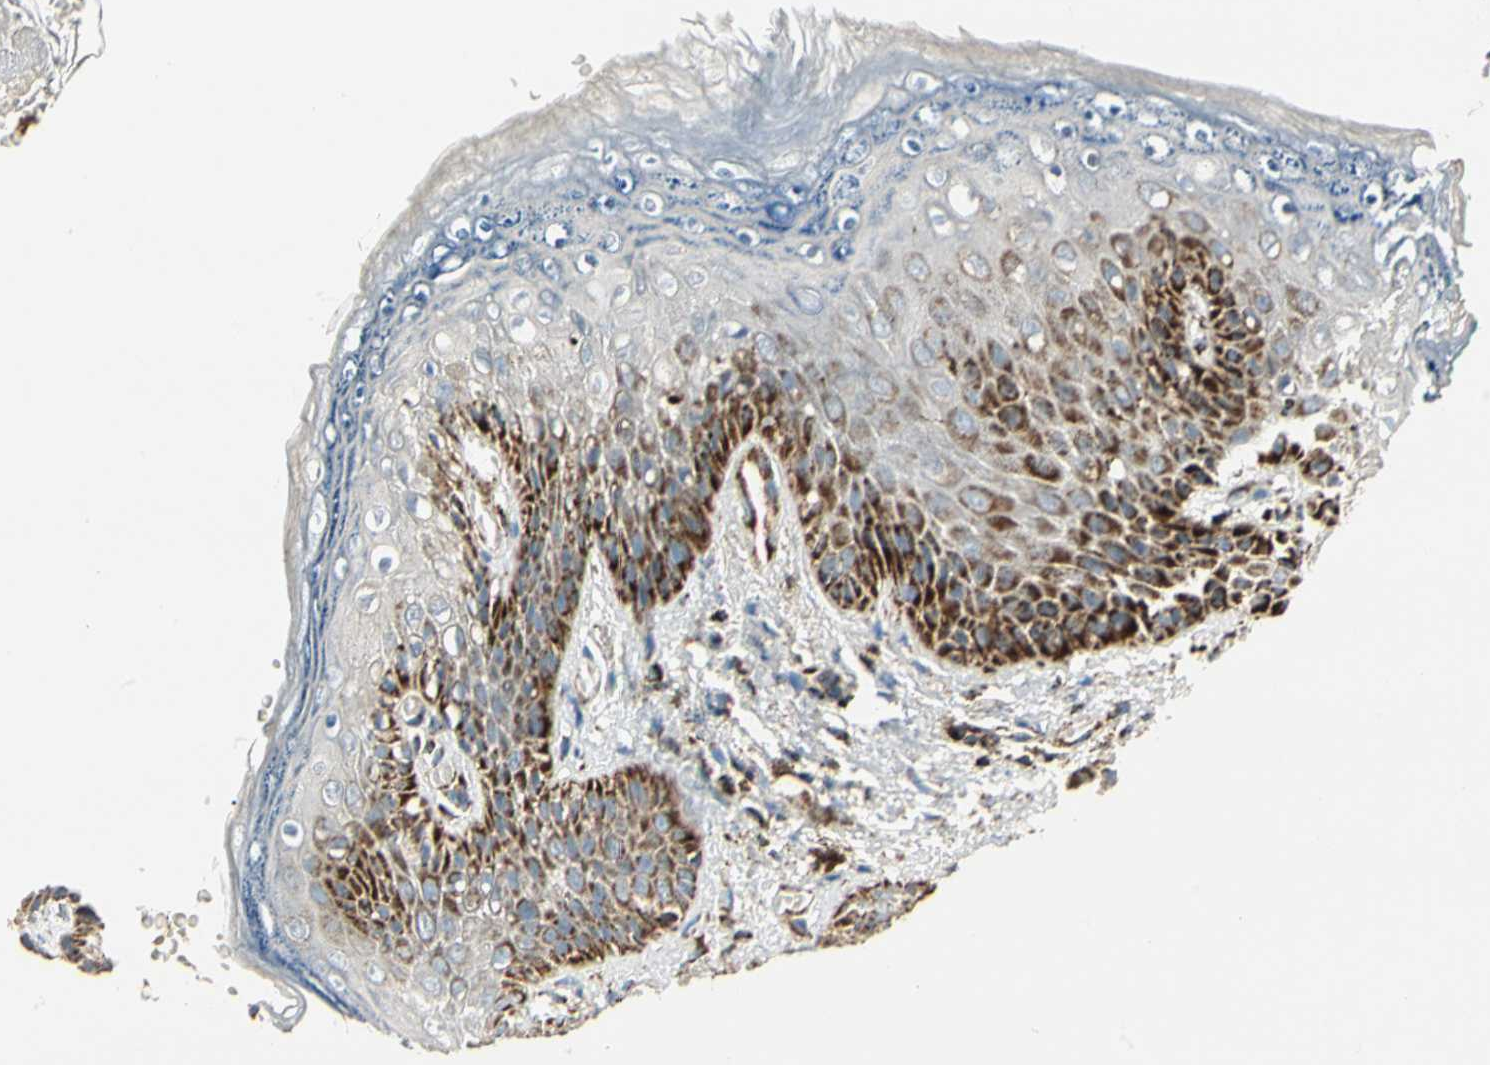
{"staining": {"intensity": "strong", "quantity": "<25%", "location": "cytoplasmic/membranous"}, "tissue": "skin", "cell_type": "Epidermal cells", "image_type": "normal", "snomed": [{"axis": "morphology", "description": "Normal tissue, NOS"}, {"axis": "topography", "description": "Anal"}], "caption": "Immunohistochemistry (IHC) image of normal skin: human skin stained using immunohistochemistry (IHC) shows medium levels of strong protein expression localized specifically in the cytoplasmic/membranous of epidermal cells, appearing as a cytoplasmic/membranous brown color.", "gene": "ME2", "patient": {"sex": "female", "age": 46}}